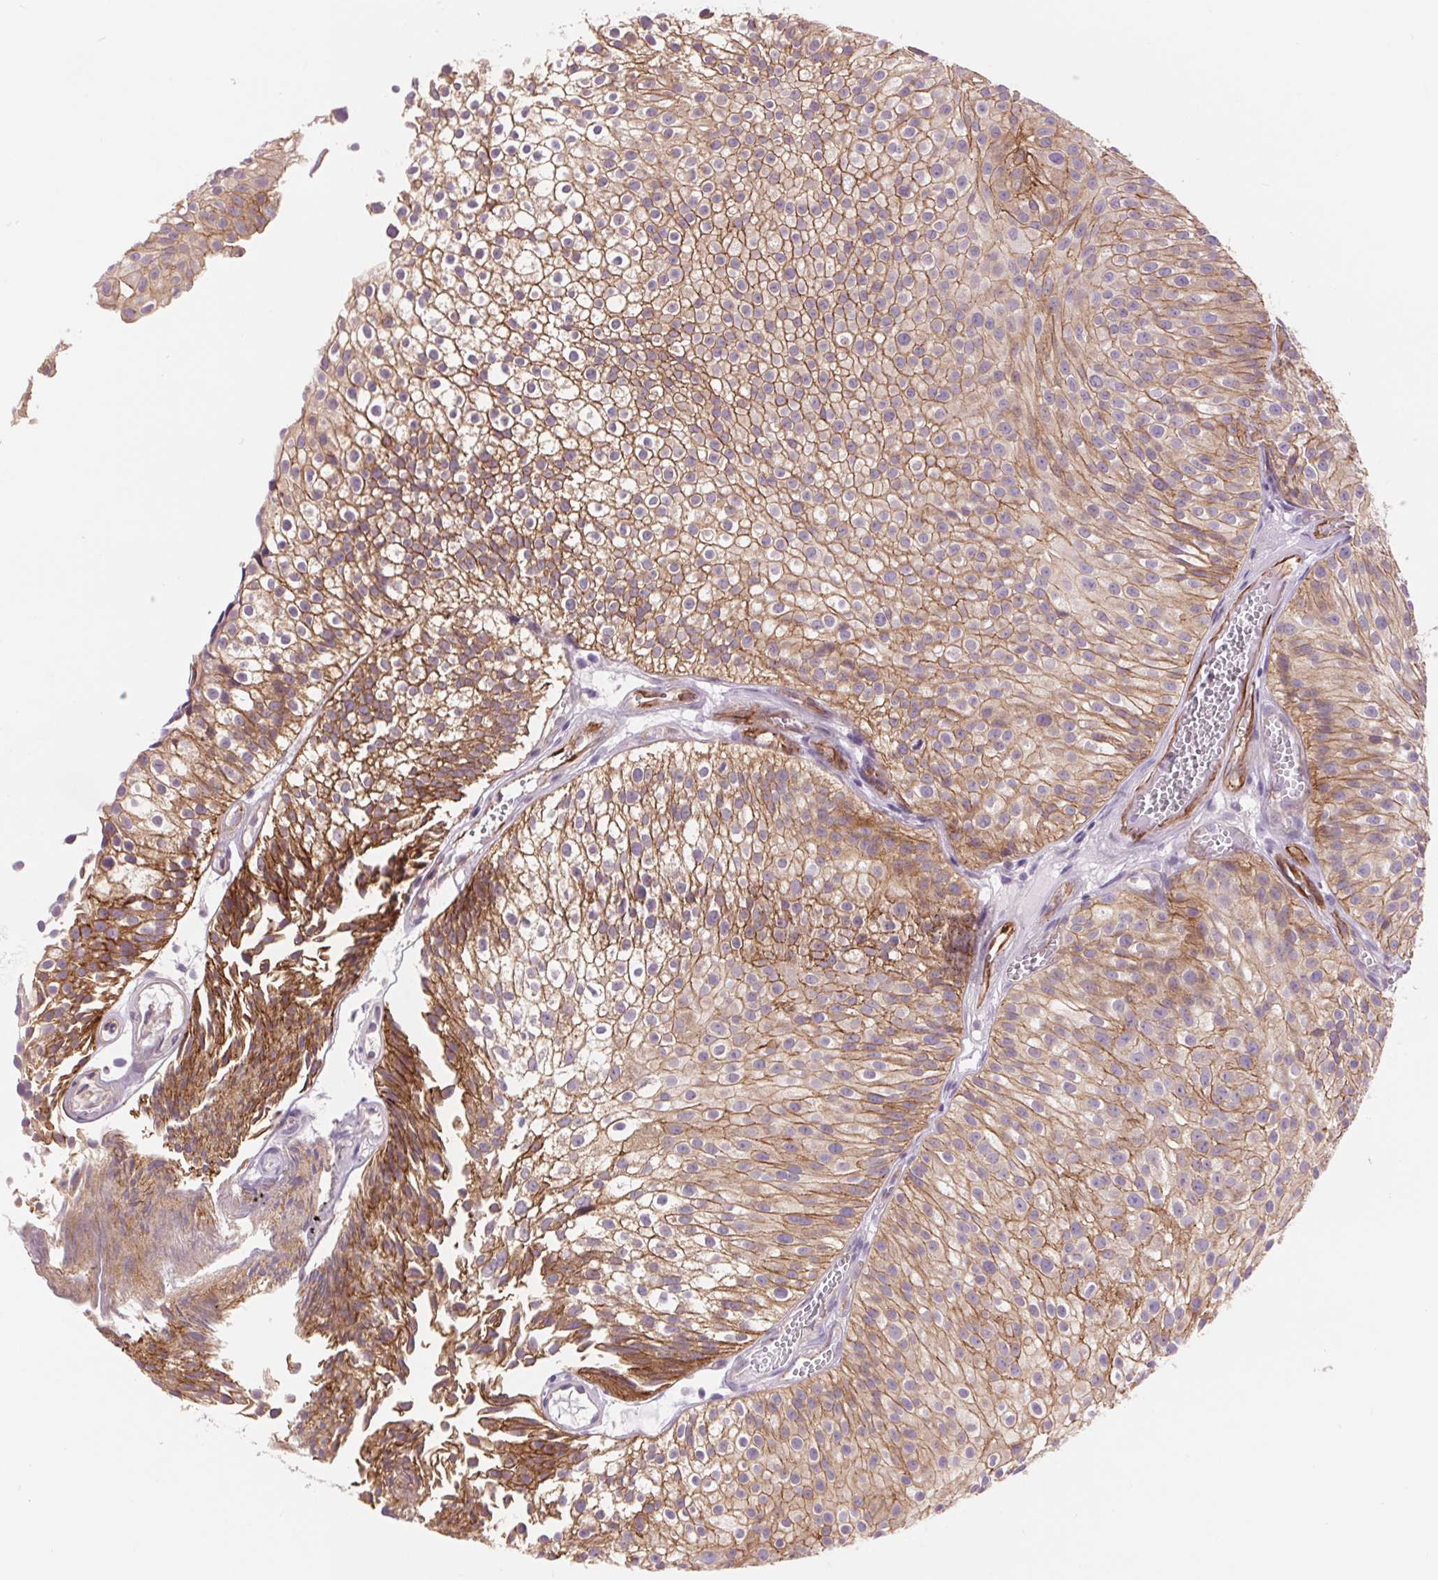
{"staining": {"intensity": "moderate", "quantity": ">75%", "location": "cytoplasmic/membranous"}, "tissue": "urothelial cancer", "cell_type": "Tumor cells", "image_type": "cancer", "snomed": [{"axis": "morphology", "description": "Urothelial carcinoma, Low grade"}, {"axis": "topography", "description": "Urinary bladder"}], "caption": "Immunohistochemistry histopathology image of neoplastic tissue: human urothelial cancer stained using immunohistochemistry exhibits medium levels of moderate protein expression localized specifically in the cytoplasmic/membranous of tumor cells, appearing as a cytoplasmic/membranous brown color.", "gene": "DIXDC1", "patient": {"sex": "male", "age": 70}}